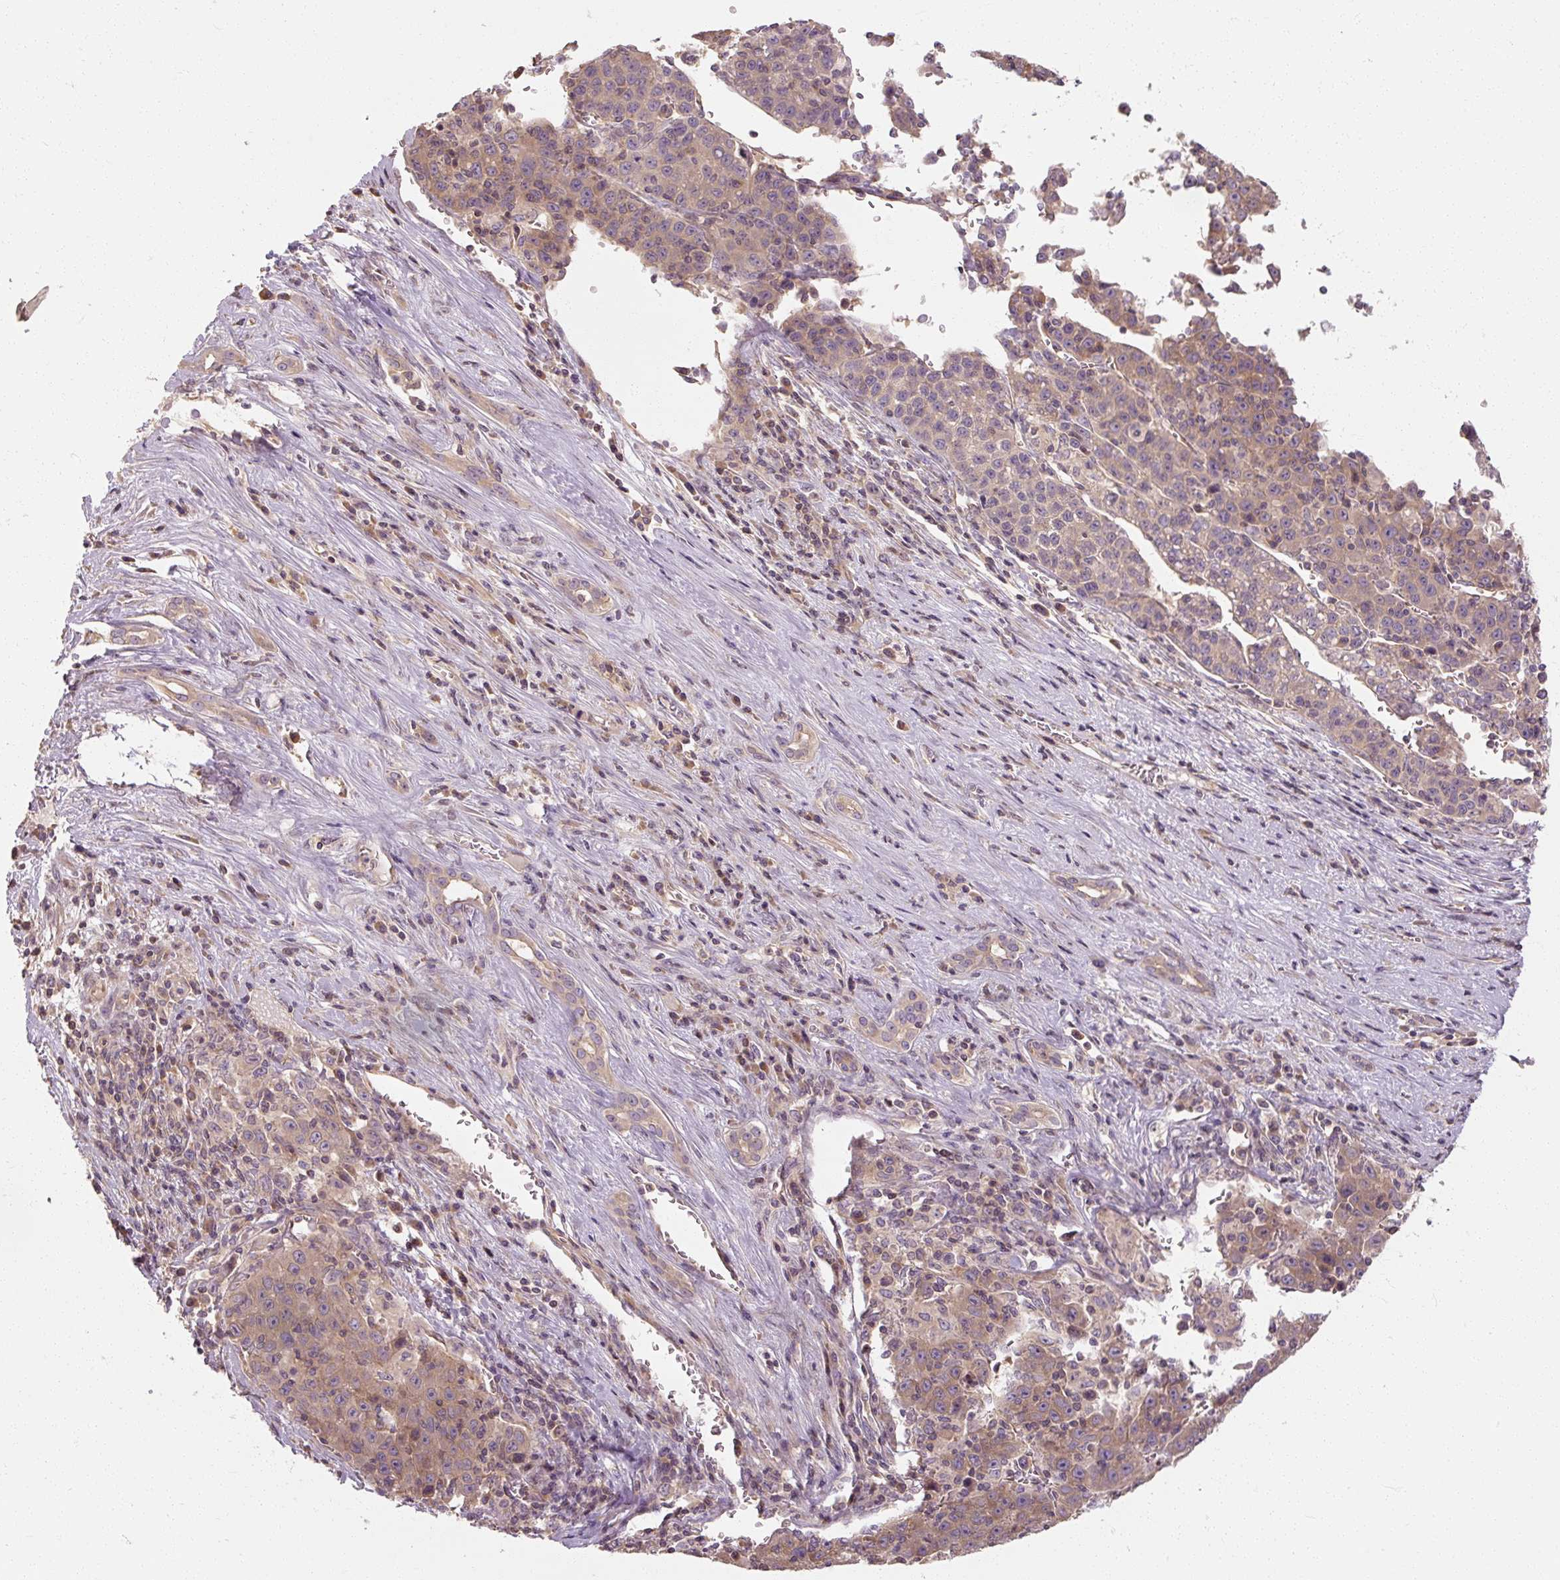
{"staining": {"intensity": "weak", "quantity": ">75%", "location": "cytoplasmic/membranous"}, "tissue": "liver cancer", "cell_type": "Tumor cells", "image_type": "cancer", "snomed": [{"axis": "morphology", "description": "Carcinoma, Hepatocellular, NOS"}, {"axis": "topography", "description": "Liver"}], "caption": "Human hepatocellular carcinoma (liver) stained with a brown dye reveals weak cytoplasmic/membranous positive staining in about >75% of tumor cells.", "gene": "RB1CC1", "patient": {"sex": "female", "age": 53}}